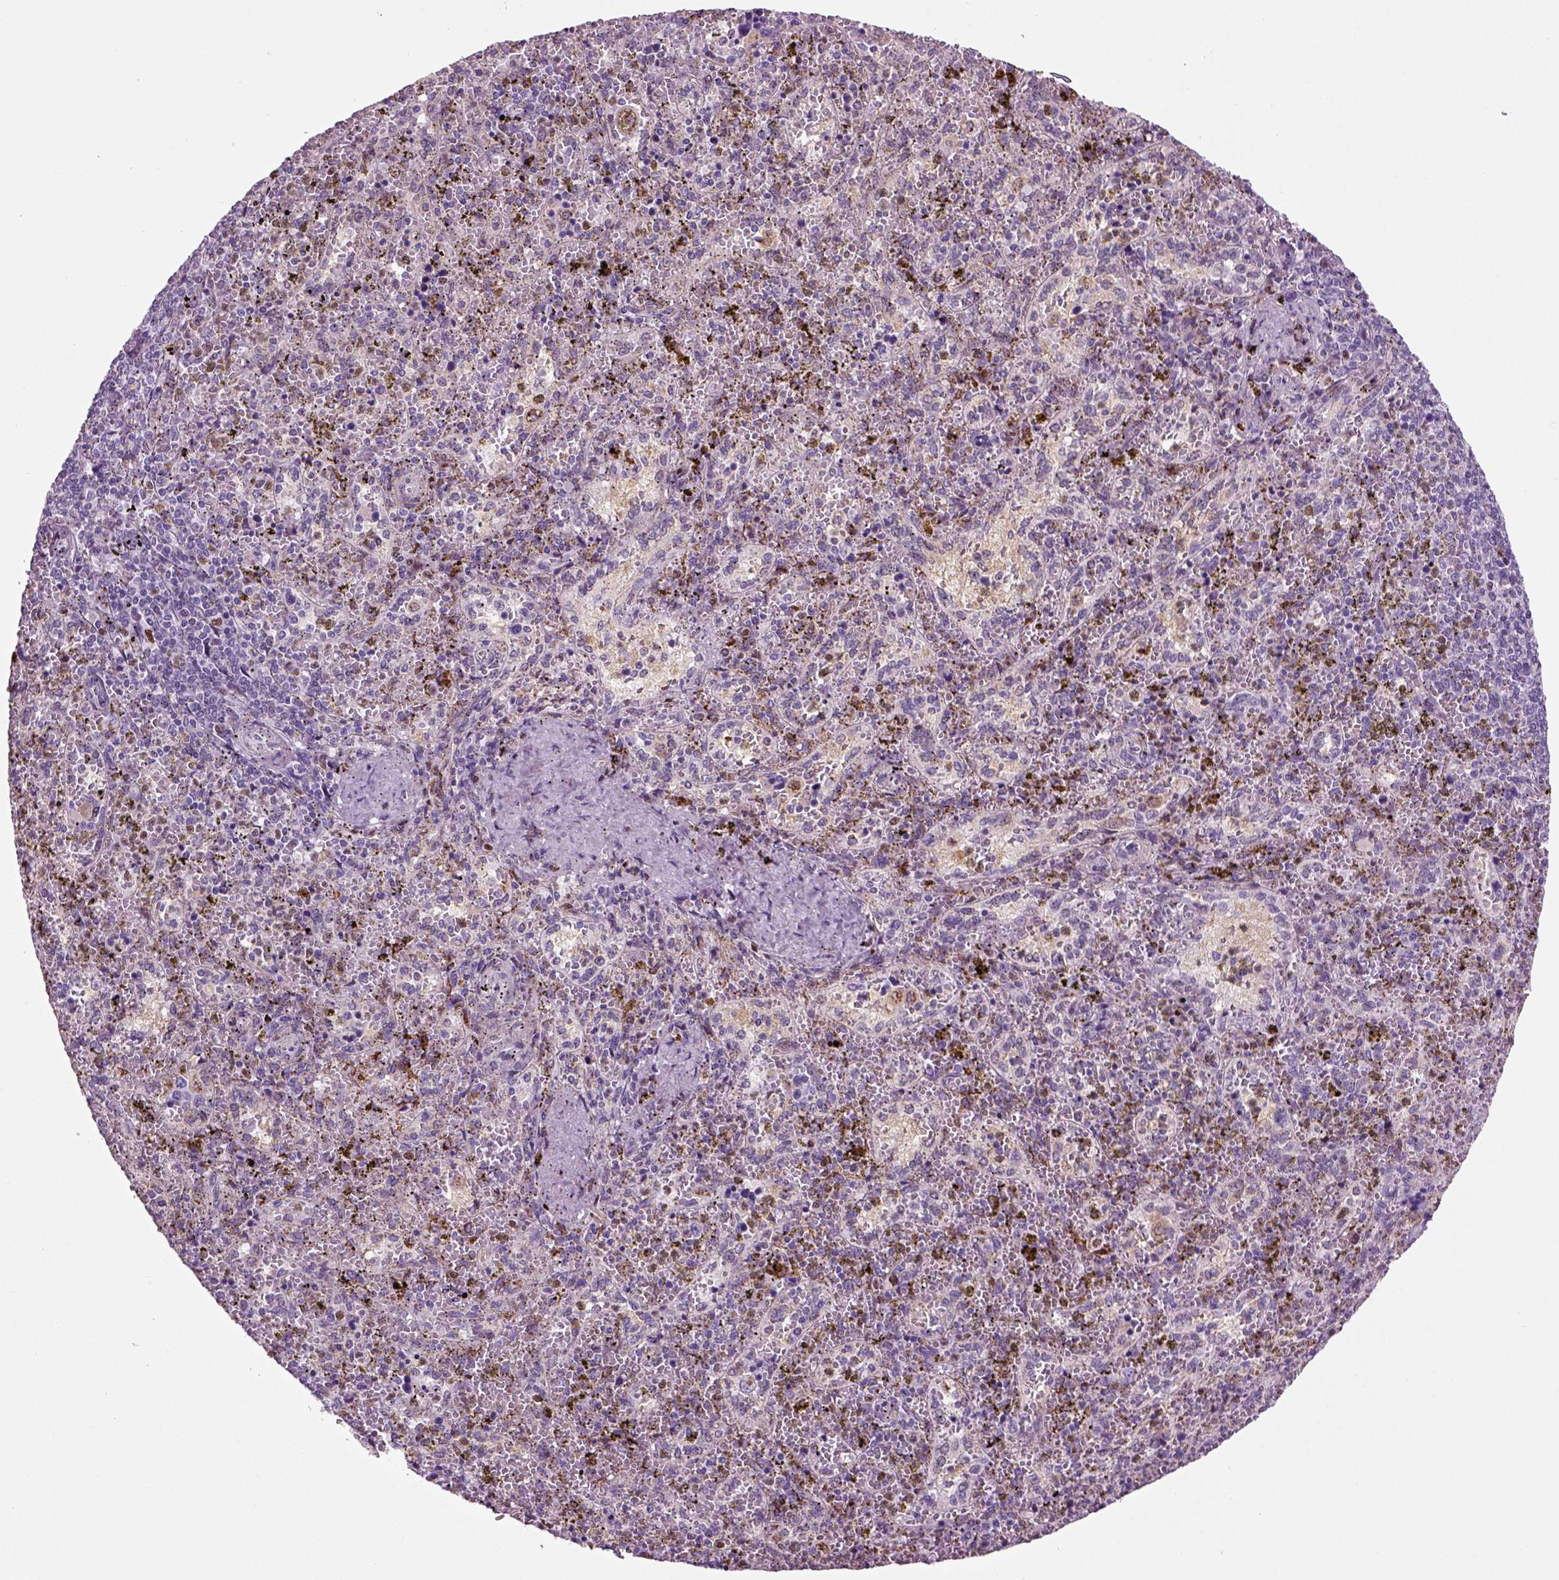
{"staining": {"intensity": "negative", "quantity": "none", "location": "none"}, "tissue": "spleen", "cell_type": "Cells in red pulp", "image_type": "normal", "snomed": [{"axis": "morphology", "description": "Normal tissue, NOS"}, {"axis": "topography", "description": "Spleen"}], "caption": "DAB immunohistochemical staining of normal spleen exhibits no significant expression in cells in red pulp.", "gene": "ARID3A", "patient": {"sex": "female", "age": 50}}